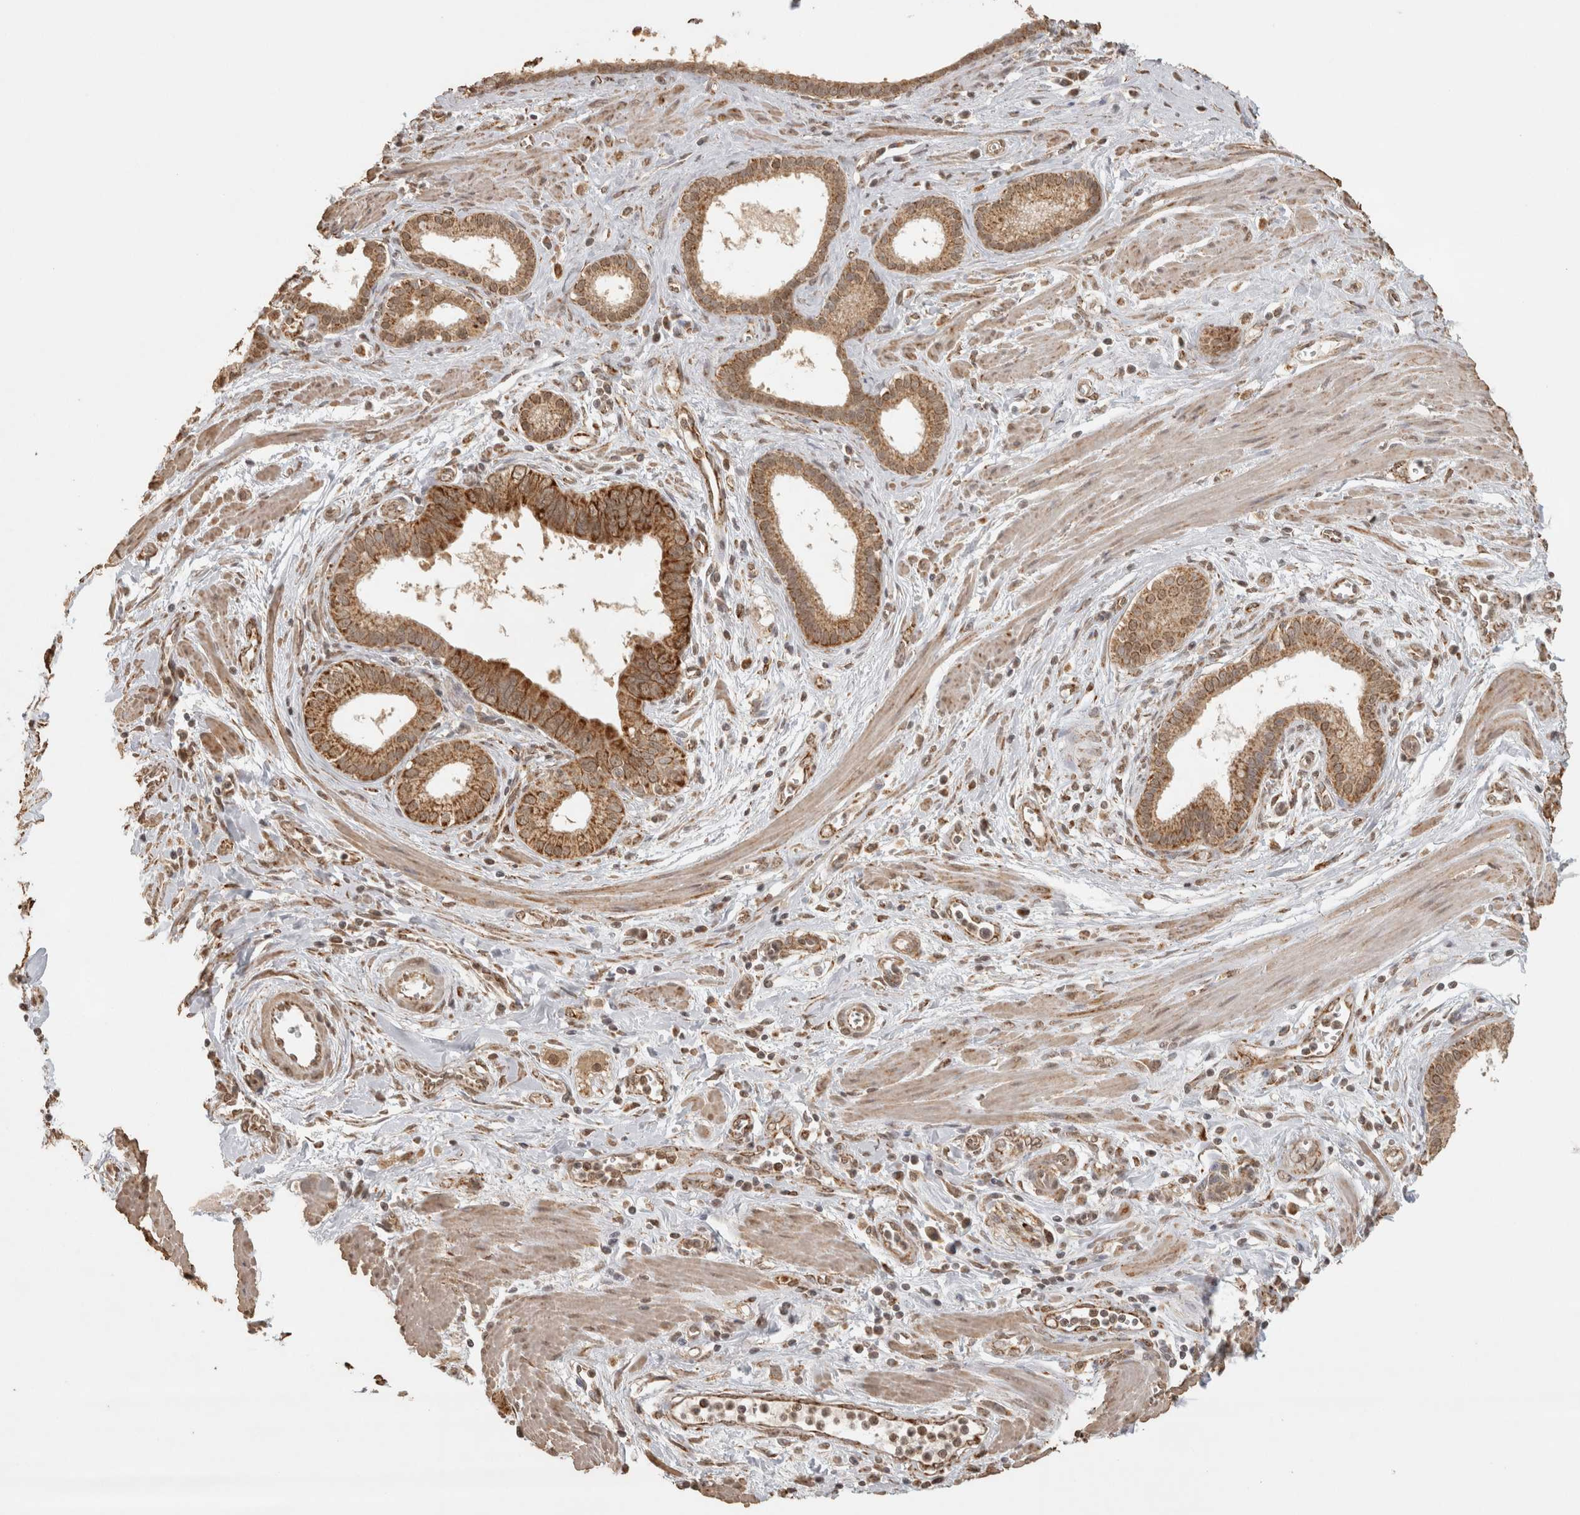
{"staining": {"intensity": "strong", "quantity": ">75%", "location": "cytoplasmic/membranous"}, "tissue": "pancreatic cancer", "cell_type": "Tumor cells", "image_type": "cancer", "snomed": [{"axis": "morphology", "description": "Normal tissue, NOS"}, {"axis": "topography", "description": "Lymph node"}], "caption": "Immunohistochemical staining of pancreatic cancer demonstrates high levels of strong cytoplasmic/membranous positivity in about >75% of tumor cells.", "gene": "BNIP3L", "patient": {"sex": "male", "age": 50}}